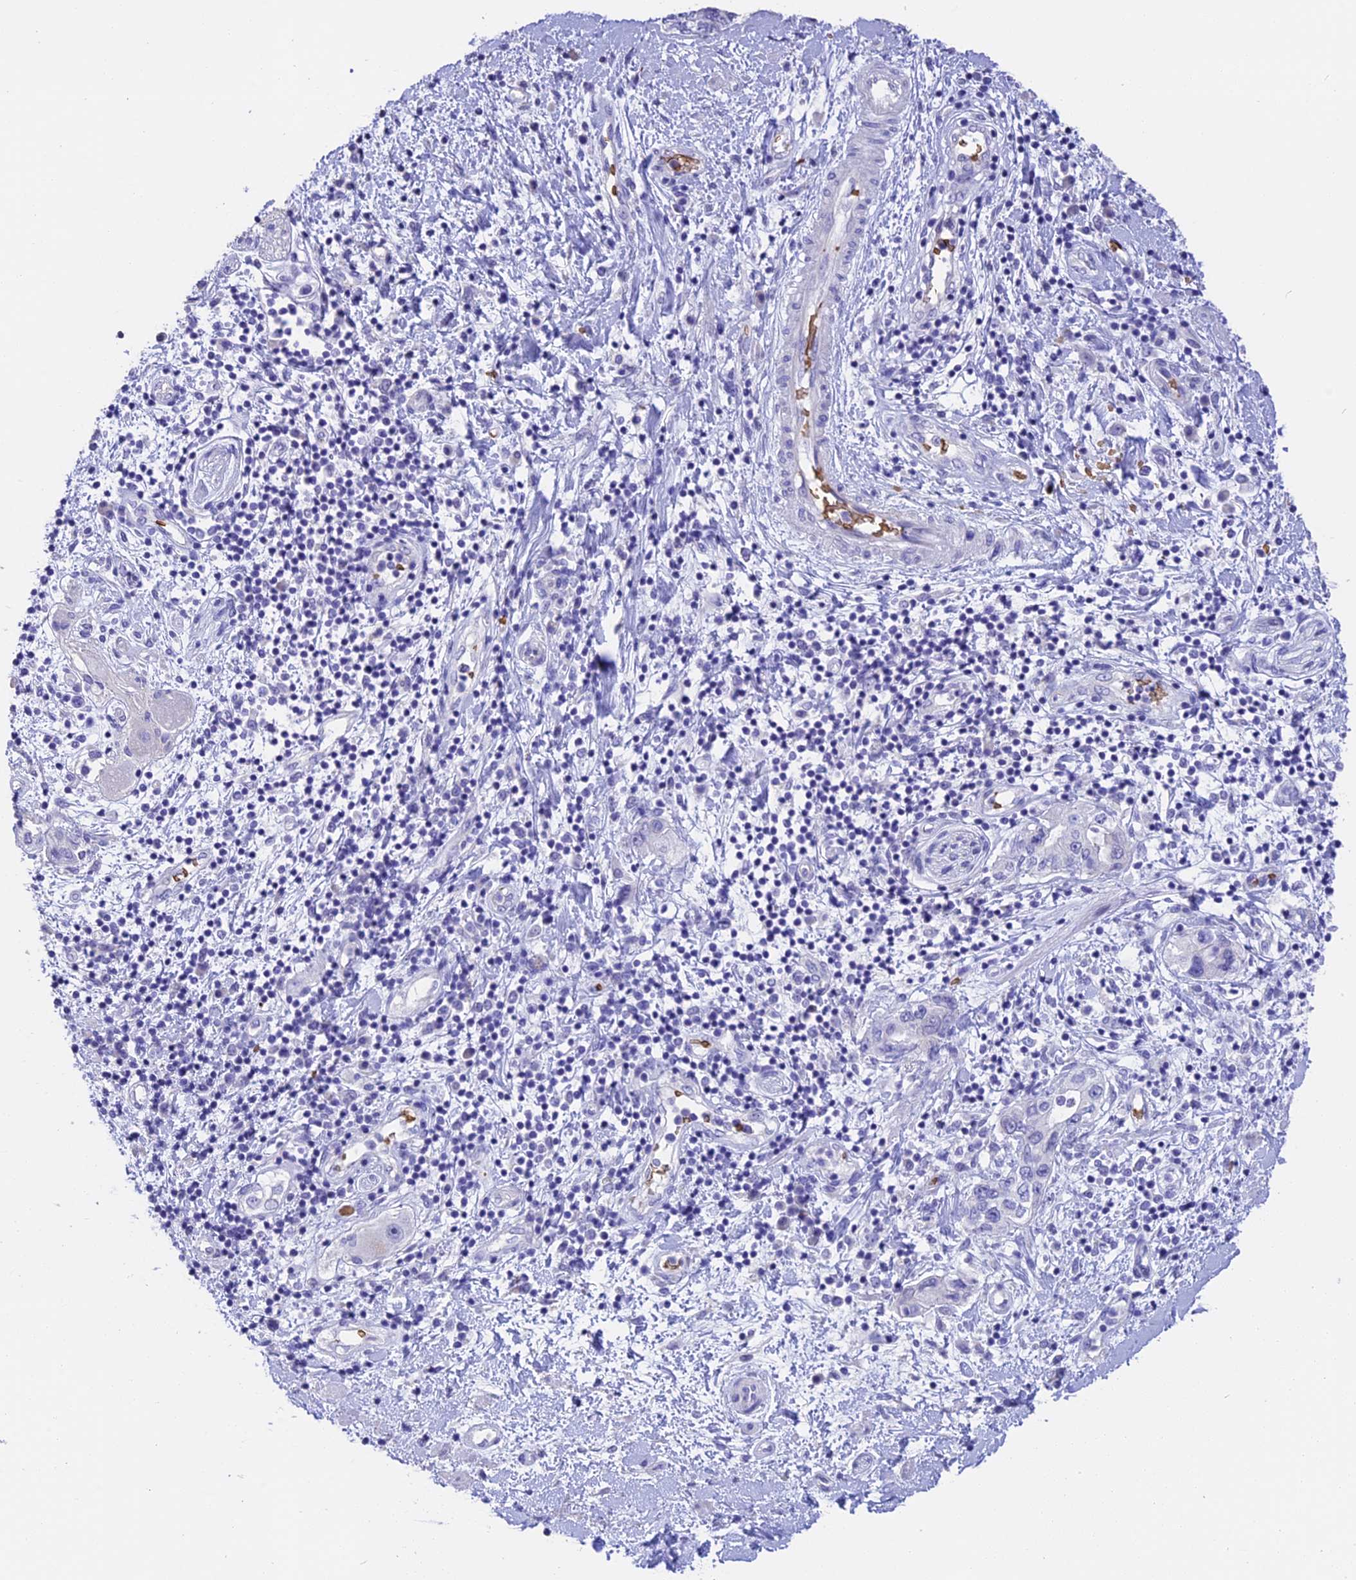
{"staining": {"intensity": "negative", "quantity": "none", "location": "none"}, "tissue": "pancreatic cancer", "cell_type": "Tumor cells", "image_type": "cancer", "snomed": [{"axis": "morphology", "description": "Adenocarcinoma, NOS"}, {"axis": "topography", "description": "Pancreas"}], "caption": "A high-resolution histopathology image shows immunohistochemistry (IHC) staining of pancreatic cancer (adenocarcinoma), which demonstrates no significant expression in tumor cells.", "gene": "TNNC2", "patient": {"sex": "female", "age": 73}}